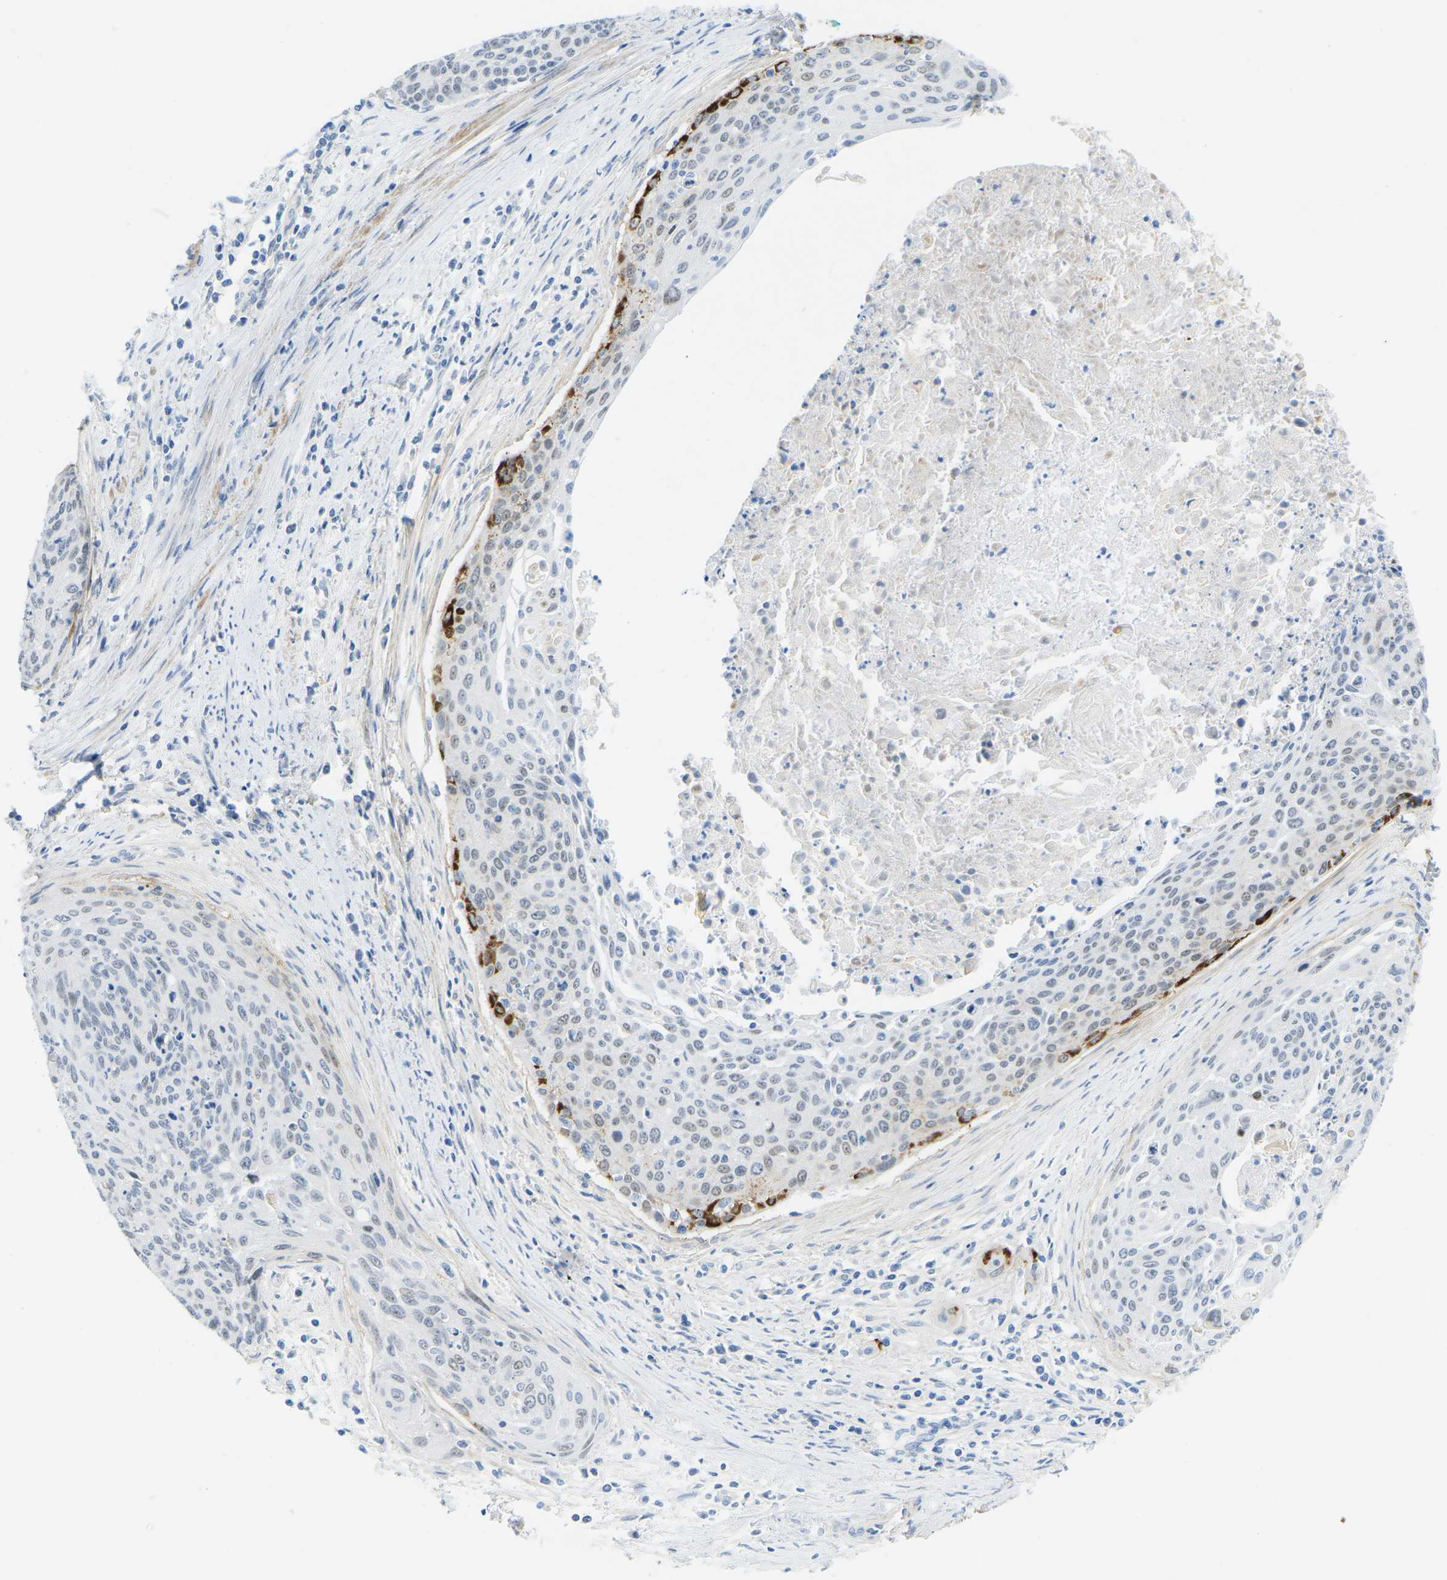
{"staining": {"intensity": "strong", "quantity": "<25%", "location": "cytoplasmic/membranous,nuclear"}, "tissue": "cervical cancer", "cell_type": "Tumor cells", "image_type": "cancer", "snomed": [{"axis": "morphology", "description": "Squamous cell carcinoma, NOS"}, {"axis": "topography", "description": "Cervix"}], "caption": "Immunohistochemistry image of human cervical cancer (squamous cell carcinoma) stained for a protein (brown), which displays medium levels of strong cytoplasmic/membranous and nuclear positivity in about <25% of tumor cells.", "gene": "HLTF", "patient": {"sex": "female", "age": 55}}